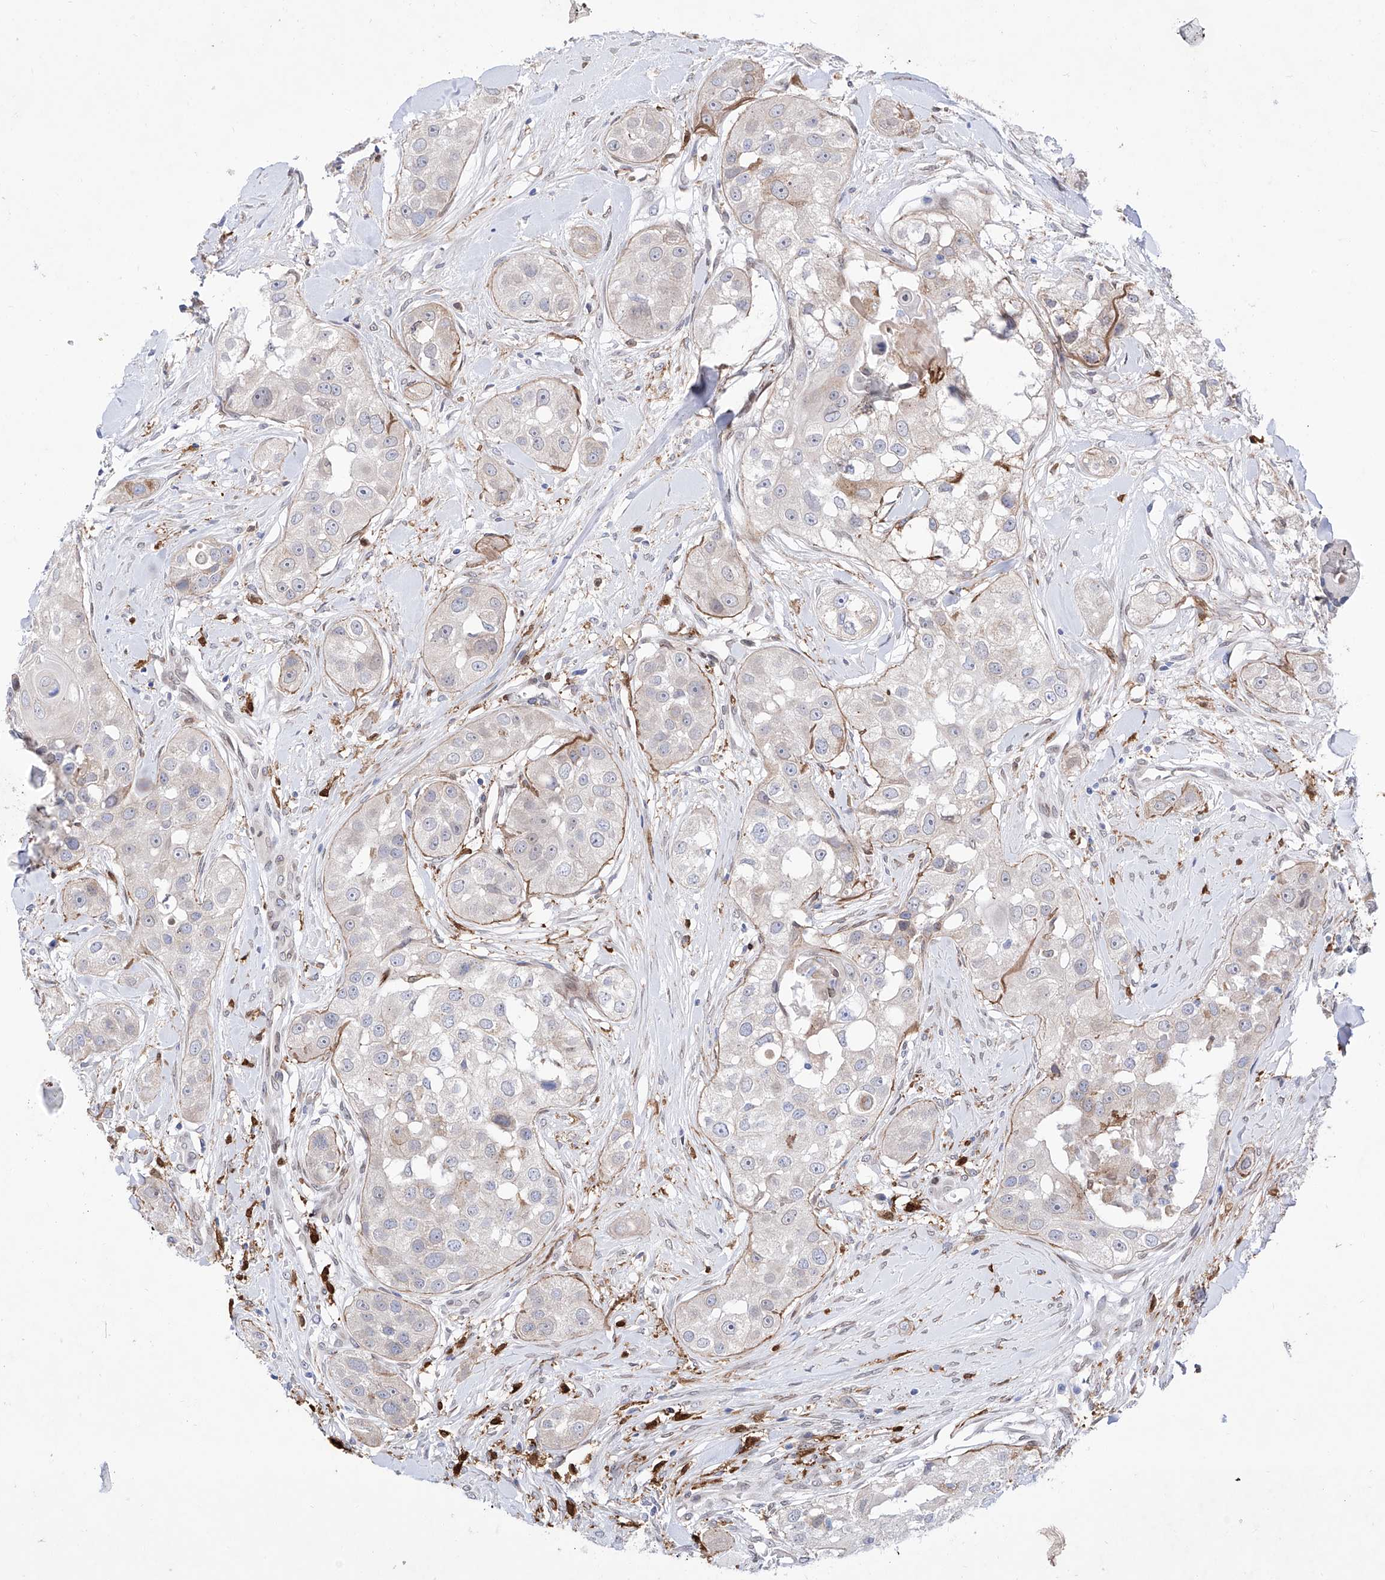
{"staining": {"intensity": "negative", "quantity": "none", "location": "none"}, "tissue": "head and neck cancer", "cell_type": "Tumor cells", "image_type": "cancer", "snomed": [{"axis": "morphology", "description": "Normal tissue, NOS"}, {"axis": "morphology", "description": "Squamous cell carcinoma, NOS"}, {"axis": "topography", "description": "Skeletal muscle"}, {"axis": "topography", "description": "Head-Neck"}], "caption": "An image of human head and neck squamous cell carcinoma is negative for staining in tumor cells.", "gene": "LCLAT1", "patient": {"sex": "male", "age": 51}}